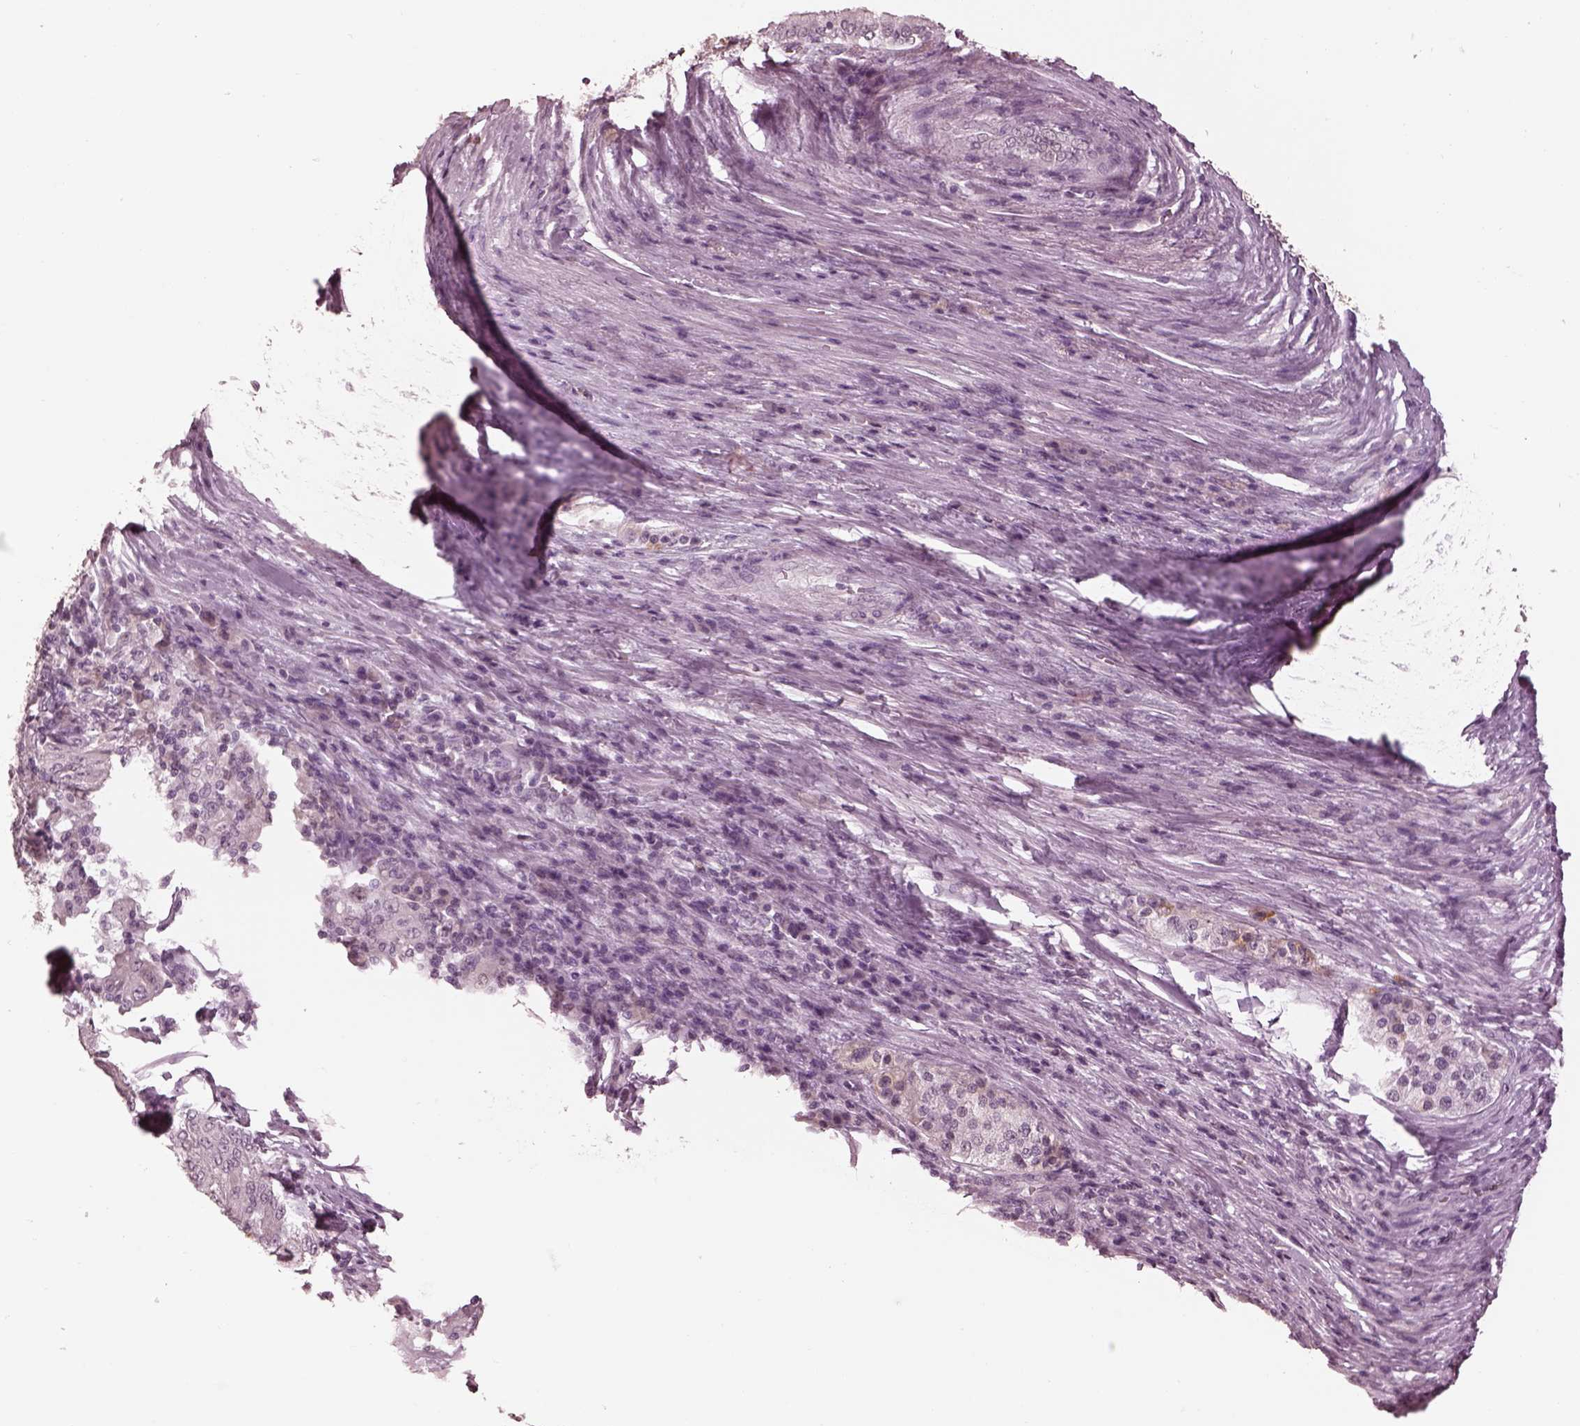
{"staining": {"intensity": "negative", "quantity": "none", "location": "none"}, "tissue": "pancreatic cancer", "cell_type": "Tumor cells", "image_type": "cancer", "snomed": [{"axis": "morphology", "description": "Adenocarcinoma, NOS"}, {"axis": "topography", "description": "Pancreas"}], "caption": "High magnification brightfield microscopy of adenocarcinoma (pancreatic) stained with DAB (brown) and counterstained with hematoxylin (blue): tumor cells show no significant staining.", "gene": "KCNA2", "patient": {"sex": "male", "age": 63}}